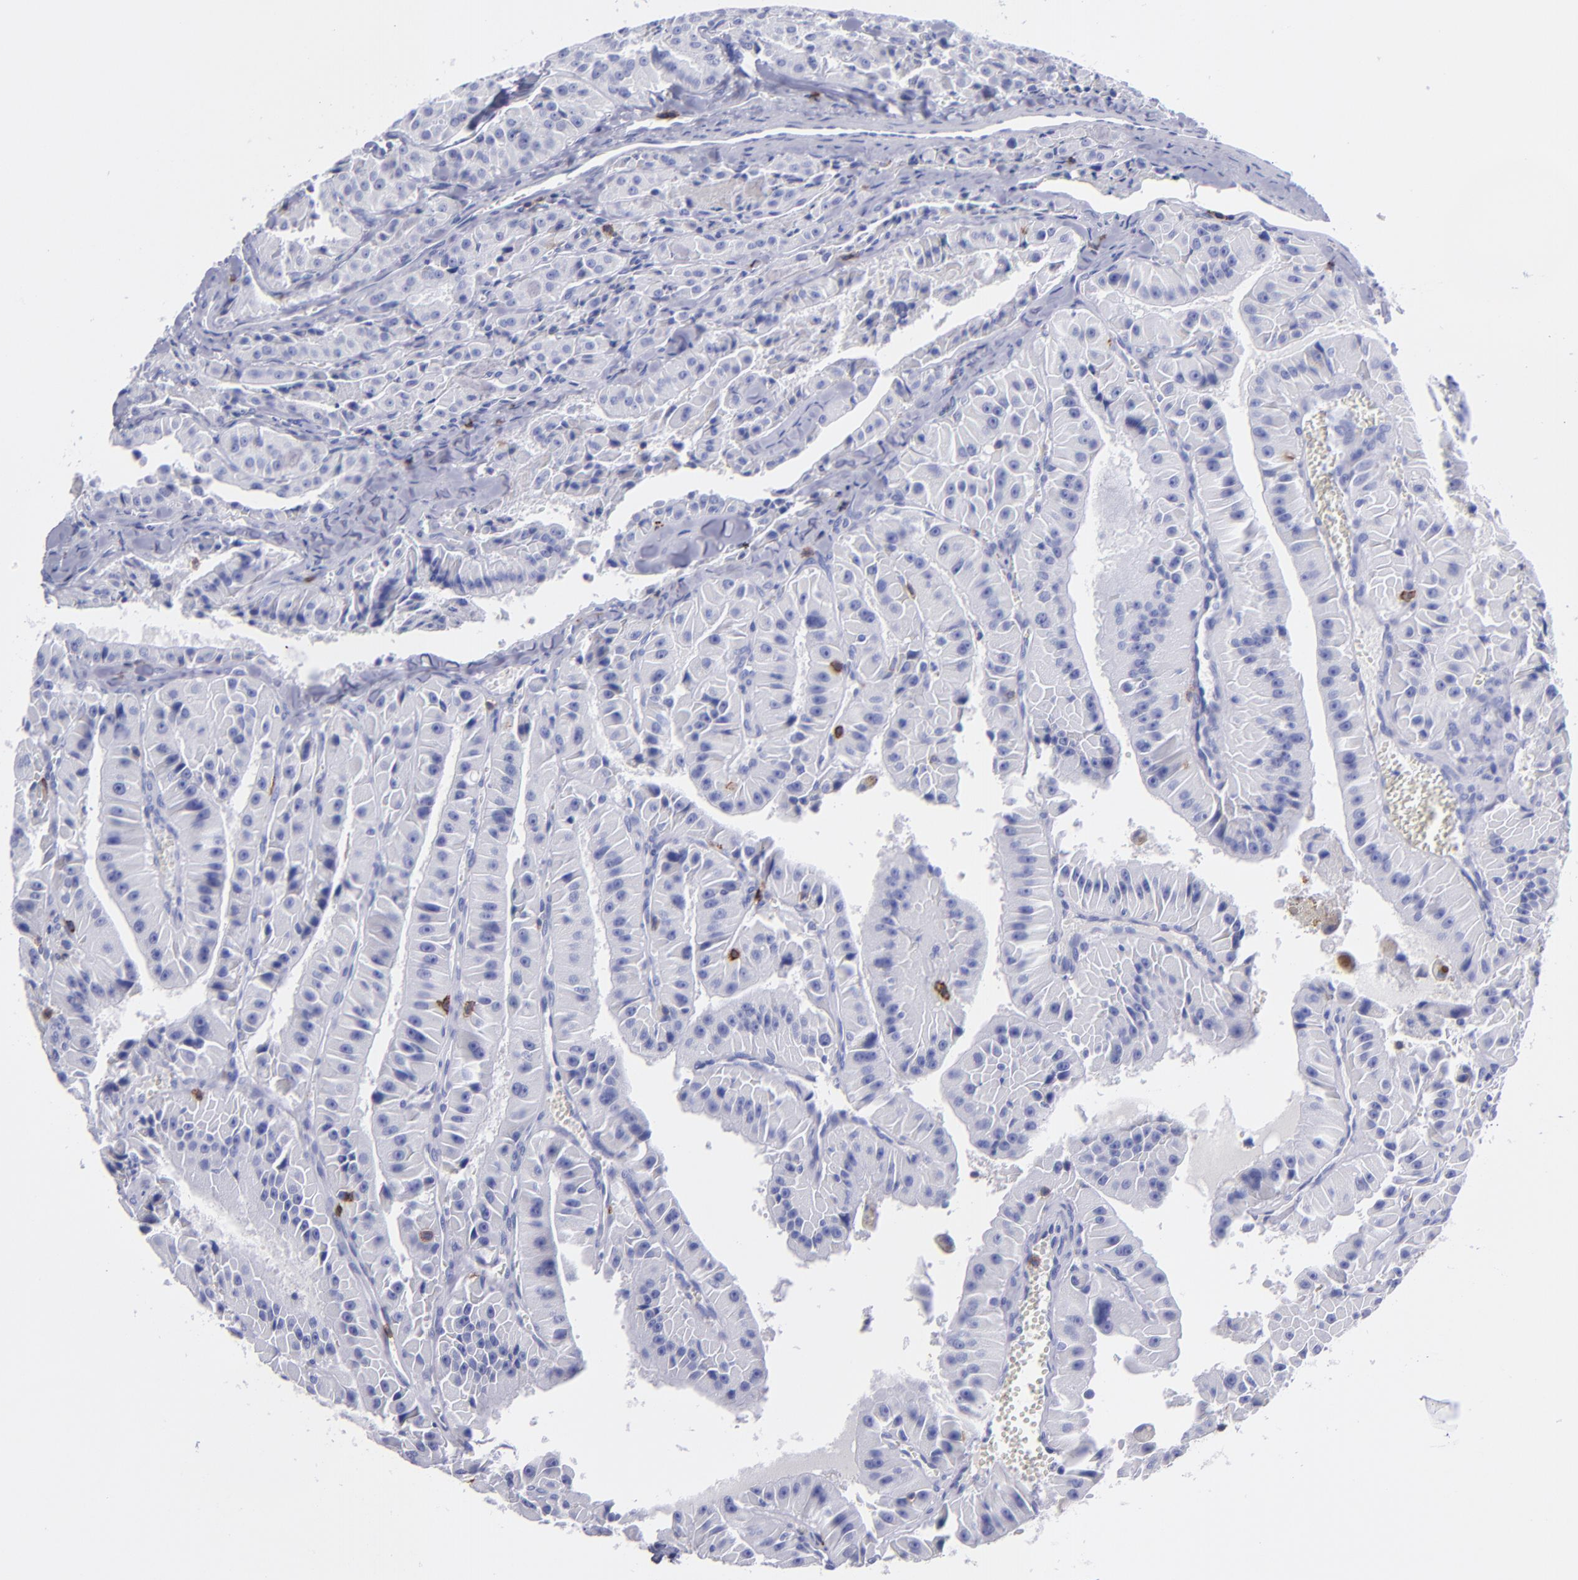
{"staining": {"intensity": "negative", "quantity": "none", "location": "none"}, "tissue": "thyroid cancer", "cell_type": "Tumor cells", "image_type": "cancer", "snomed": [{"axis": "morphology", "description": "Carcinoma, NOS"}, {"axis": "topography", "description": "Thyroid gland"}], "caption": "Image shows no protein positivity in tumor cells of thyroid cancer tissue. (Brightfield microscopy of DAB immunohistochemistry at high magnification).", "gene": "CD6", "patient": {"sex": "male", "age": 76}}